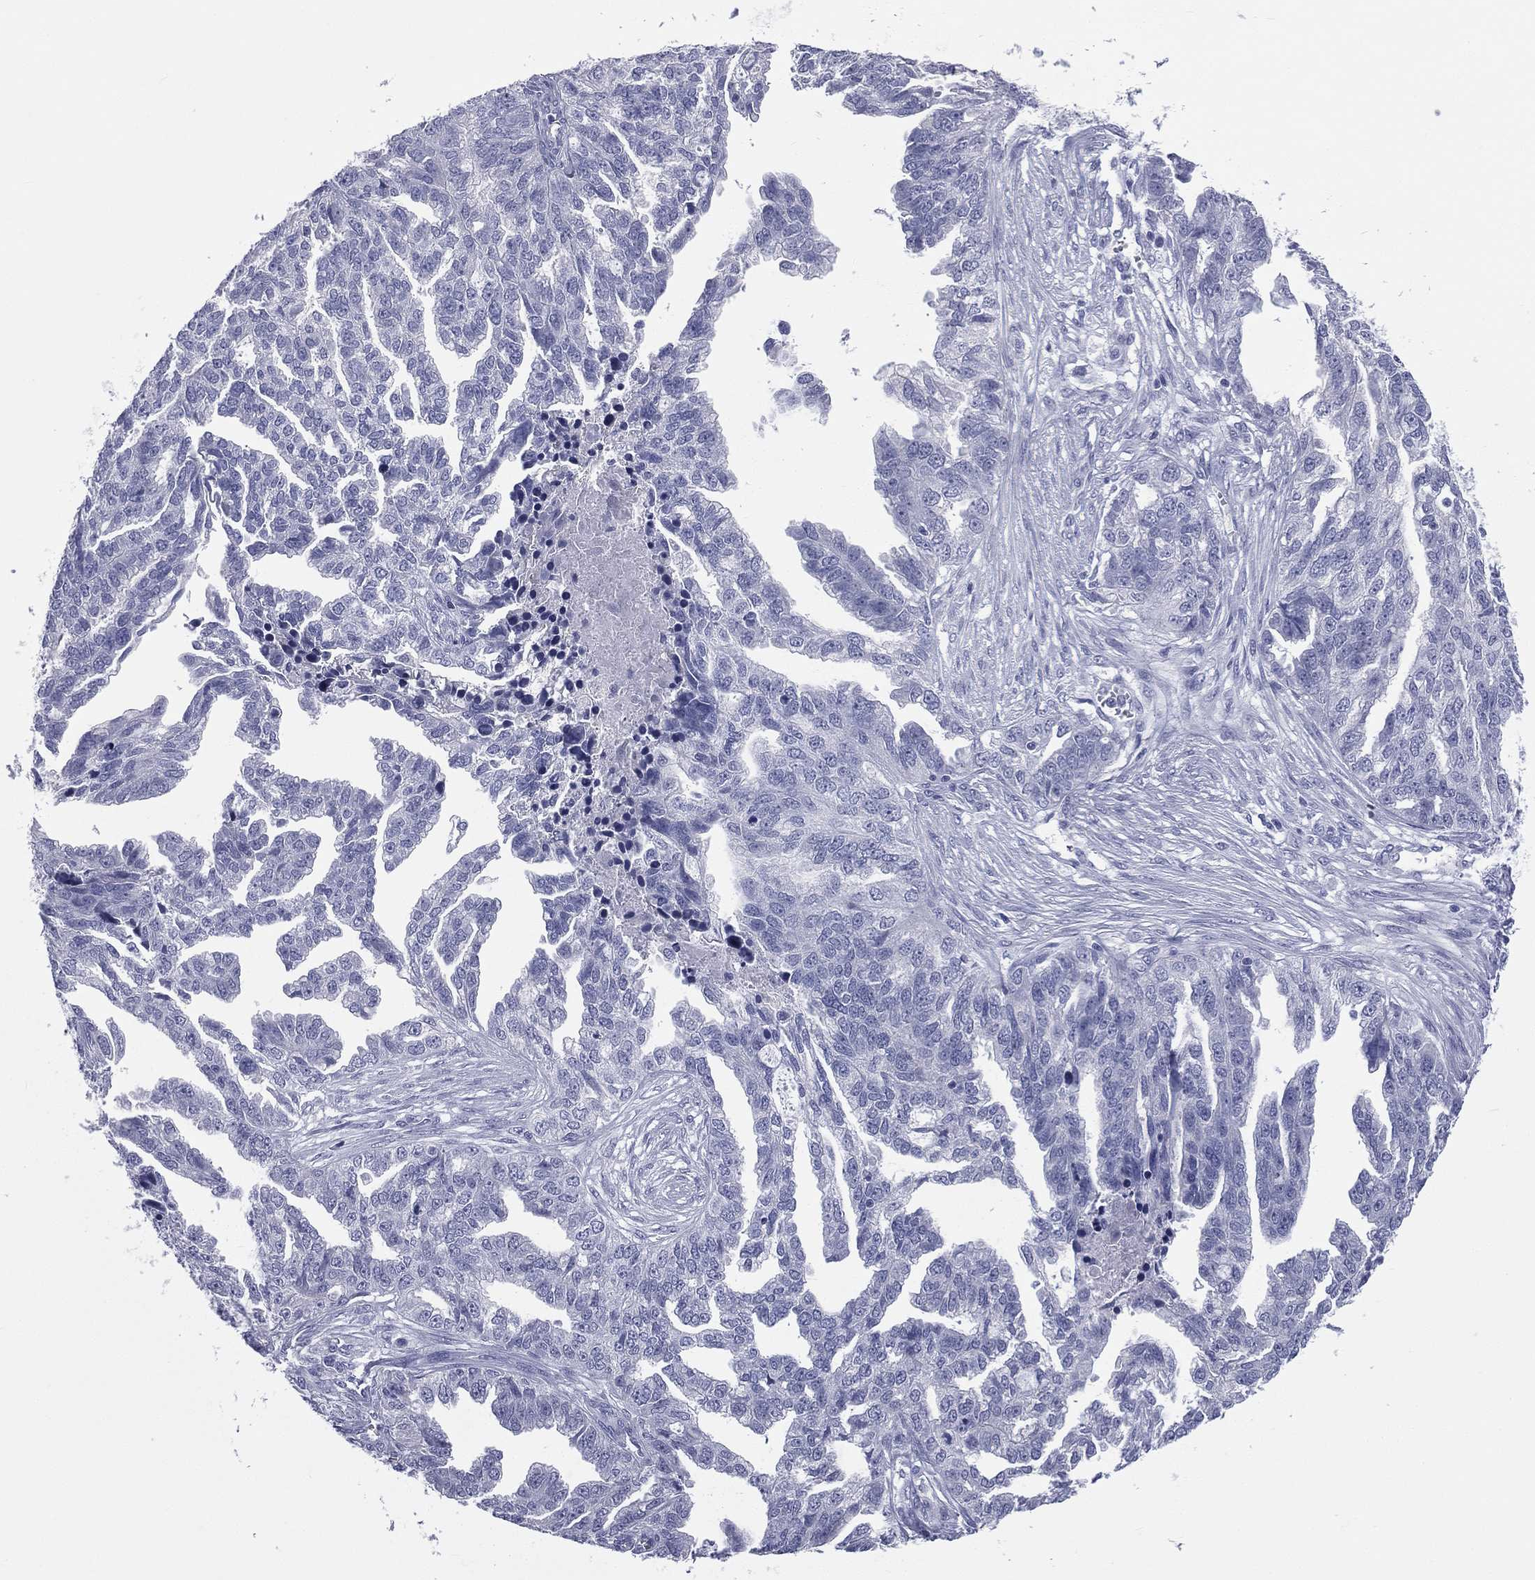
{"staining": {"intensity": "negative", "quantity": "none", "location": "none"}, "tissue": "ovarian cancer", "cell_type": "Tumor cells", "image_type": "cancer", "snomed": [{"axis": "morphology", "description": "Cystadenocarcinoma, serous, NOS"}, {"axis": "topography", "description": "Ovary"}], "caption": "DAB (3,3'-diaminobenzidine) immunohistochemical staining of human ovarian serous cystadenocarcinoma displays no significant staining in tumor cells.", "gene": "MLN", "patient": {"sex": "female", "age": 51}}